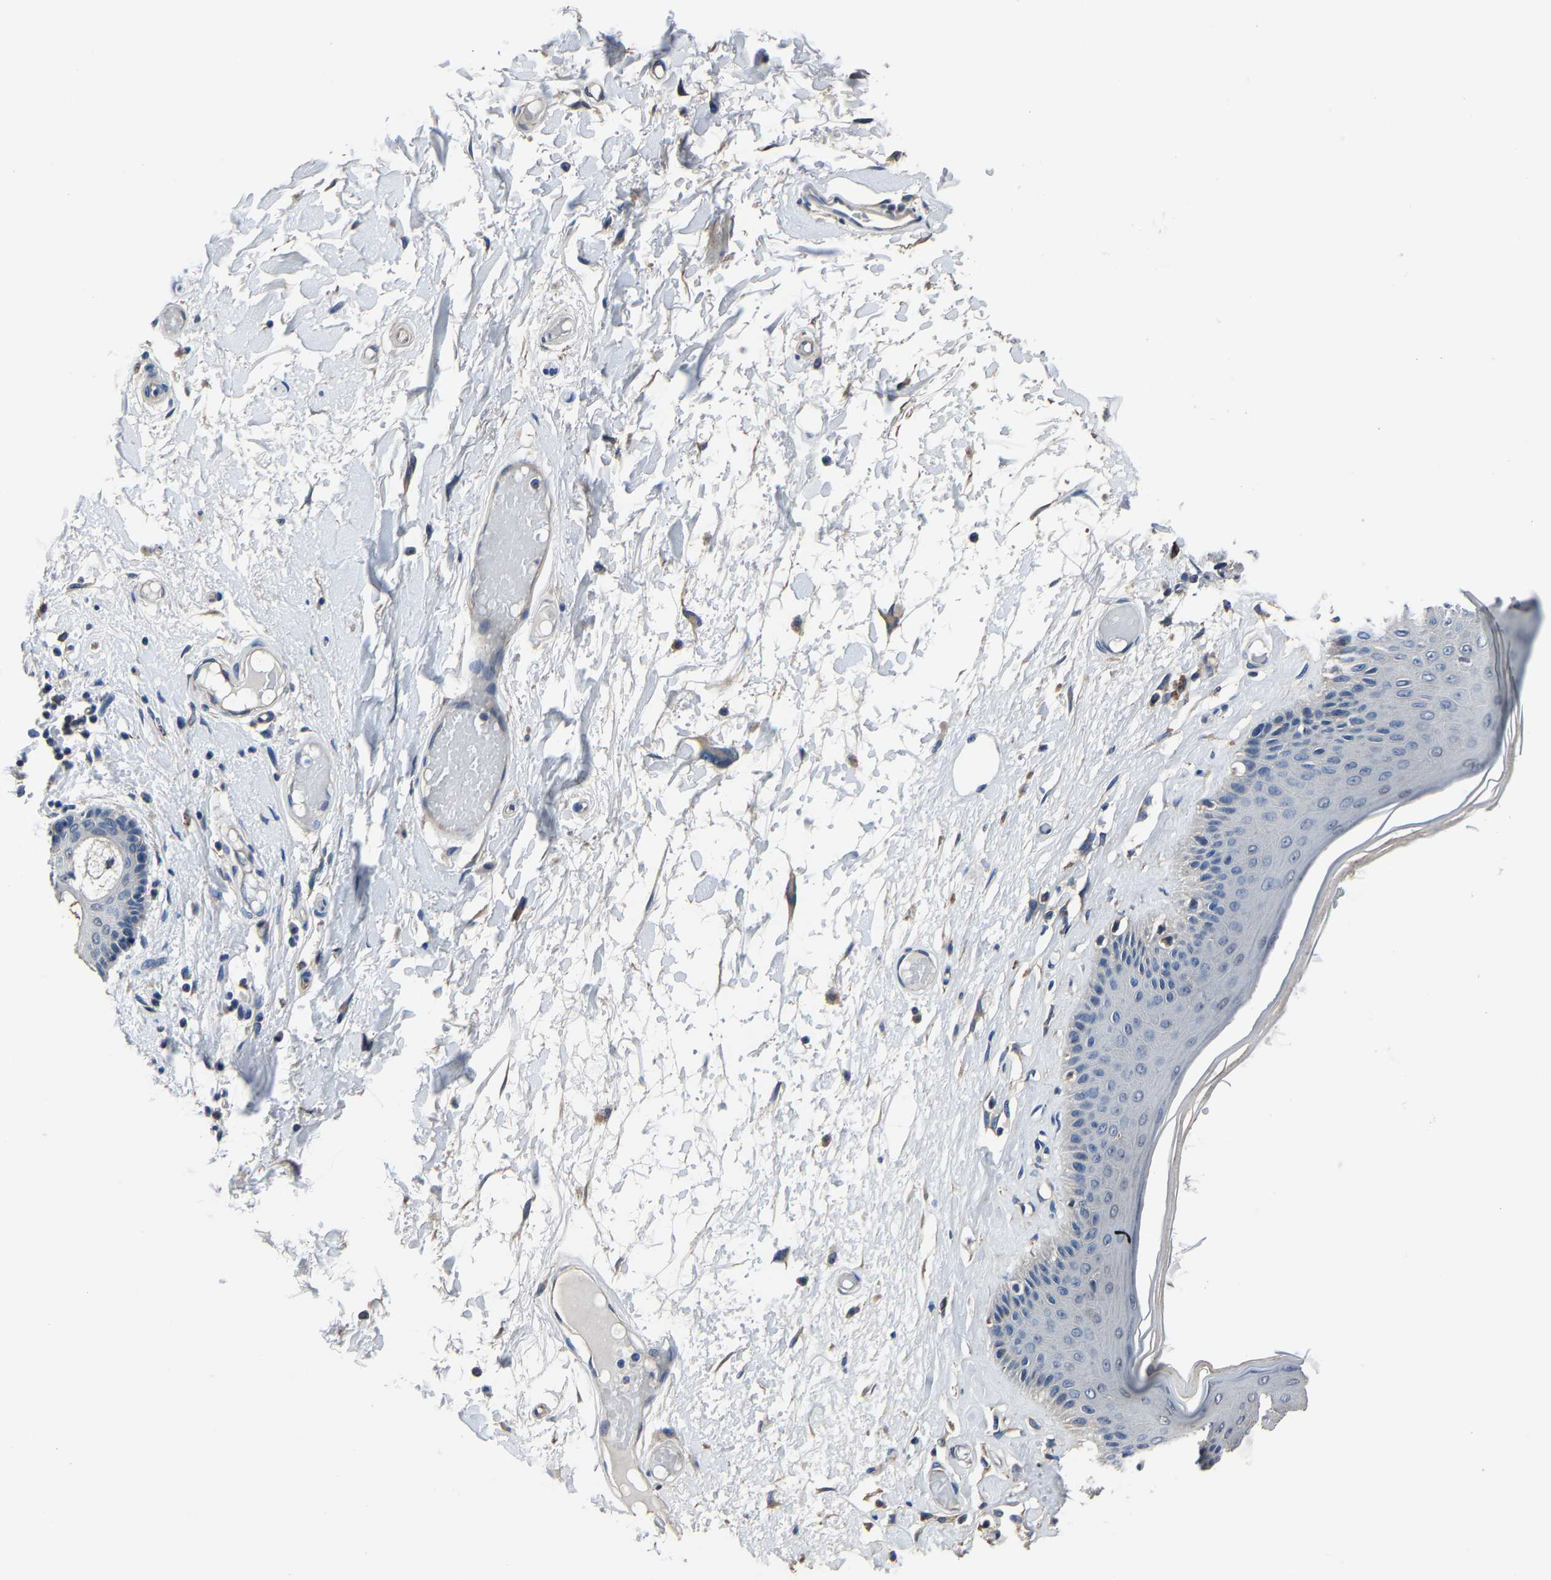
{"staining": {"intensity": "negative", "quantity": "none", "location": "none"}, "tissue": "skin", "cell_type": "Epidermal cells", "image_type": "normal", "snomed": [{"axis": "morphology", "description": "Normal tissue, NOS"}, {"axis": "topography", "description": "Vulva"}], "caption": "Immunohistochemical staining of normal skin exhibits no significant expression in epidermal cells. (Brightfield microscopy of DAB (3,3'-diaminobenzidine) immunohistochemistry (IHC) at high magnification).", "gene": "STRBP", "patient": {"sex": "female", "age": 73}}